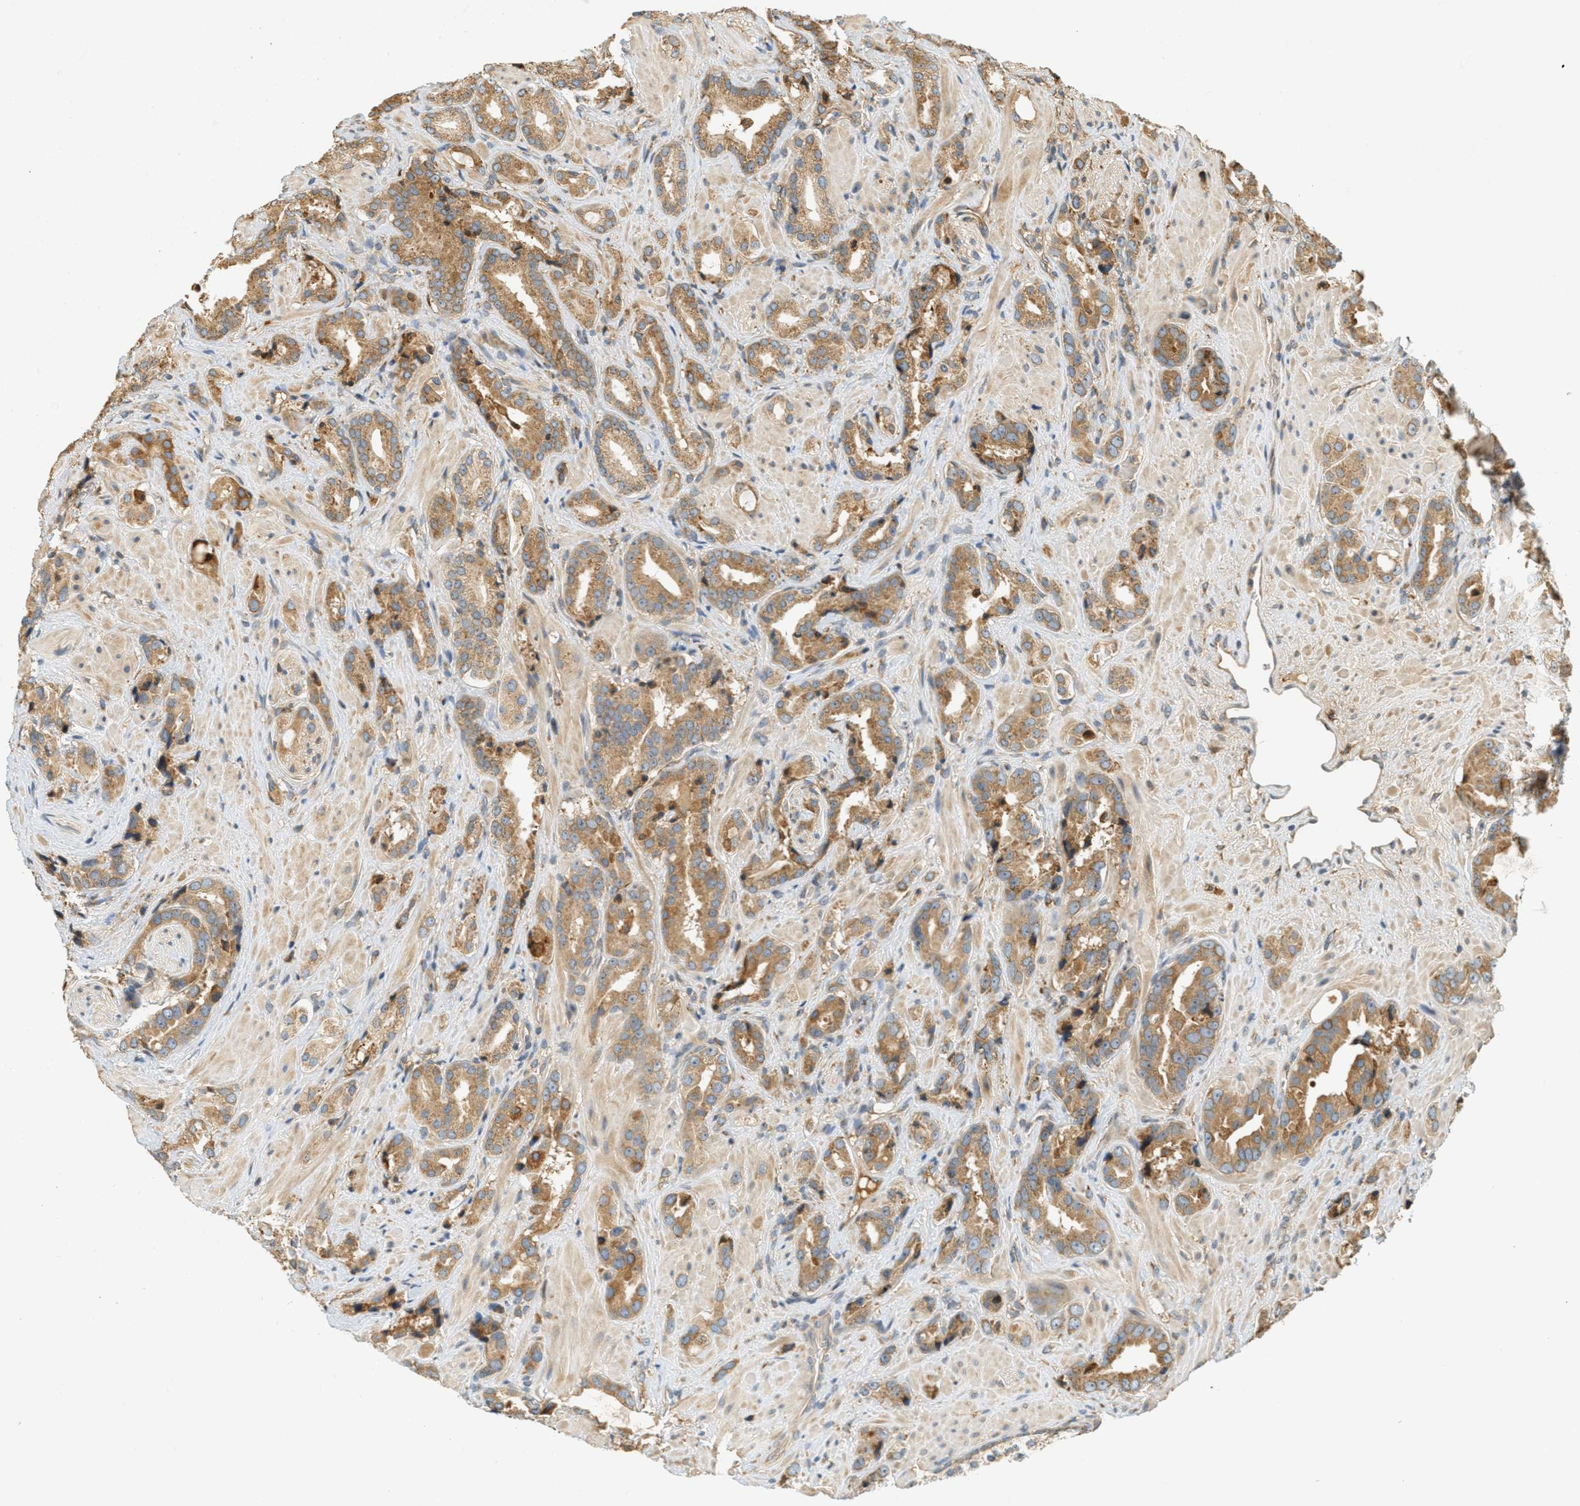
{"staining": {"intensity": "moderate", "quantity": ">75%", "location": "cytoplasmic/membranous"}, "tissue": "prostate cancer", "cell_type": "Tumor cells", "image_type": "cancer", "snomed": [{"axis": "morphology", "description": "Adenocarcinoma, High grade"}, {"axis": "topography", "description": "Prostate"}], "caption": "A micrograph of prostate cancer (high-grade adenocarcinoma) stained for a protein reveals moderate cytoplasmic/membranous brown staining in tumor cells.", "gene": "PDK1", "patient": {"sex": "male", "age": 64}}